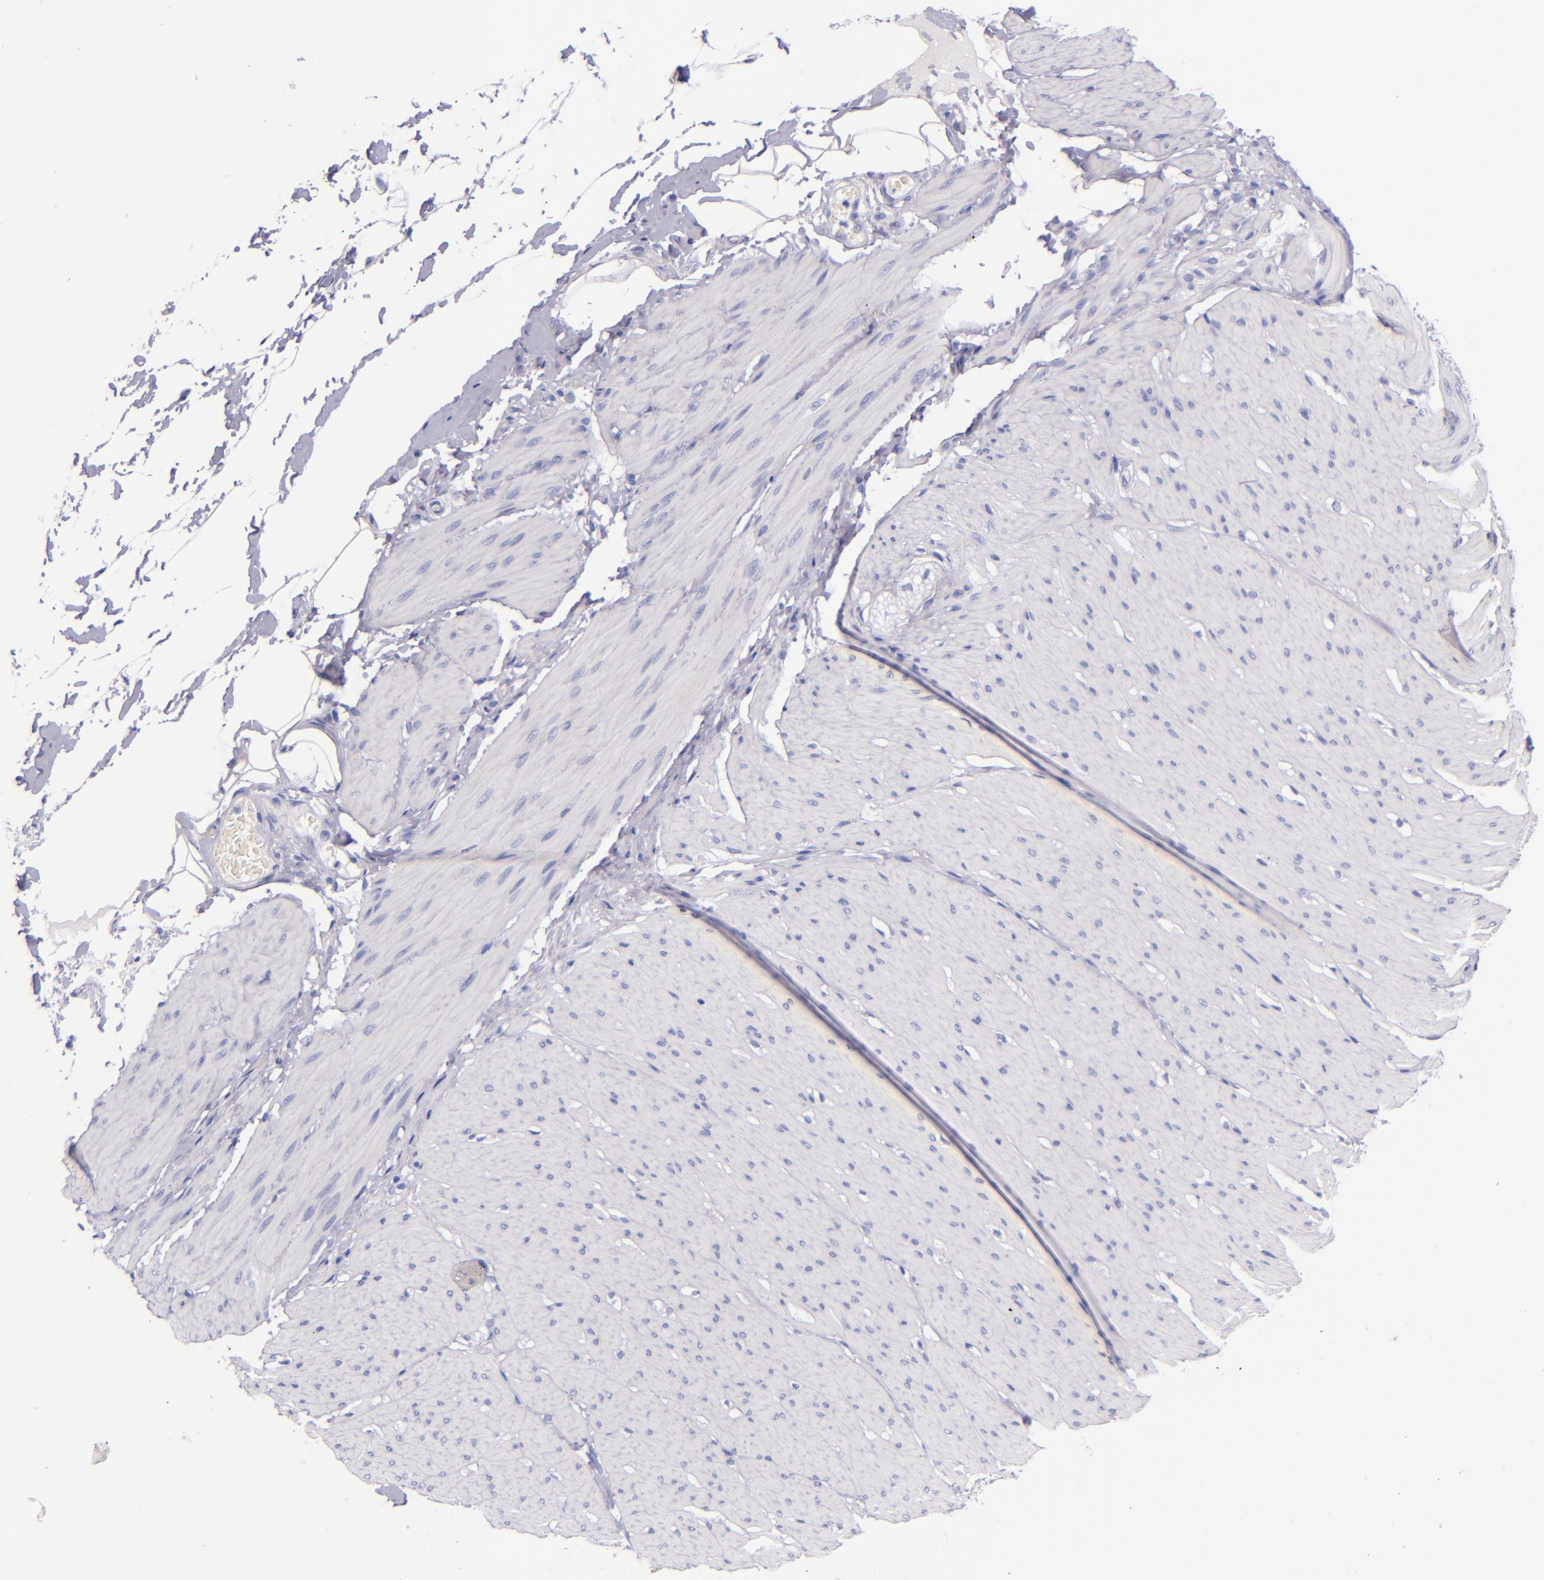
{"staining": {"intensity": "negative", "quantity": "none", "location": "none"}, "tissue": "smooth muscle", "cell_type": "Smooth muscle cells", "image_type": "normal", "snomed": [{"axis": "morphology", "description": "Normal tissue, NOS"}, {"axis": "topography", "description": "Smooth muscle"}, {"axis": "topography", "description": "Colon"}], "caption": "DAB (3,3'-diaminobenzidine) immunohistochemical staining of normal human smooth muscle reveals no significant positivity in smooth muscle cells.", "gene": "LAG3", "patient": {"sex": "male", "age": 67}}